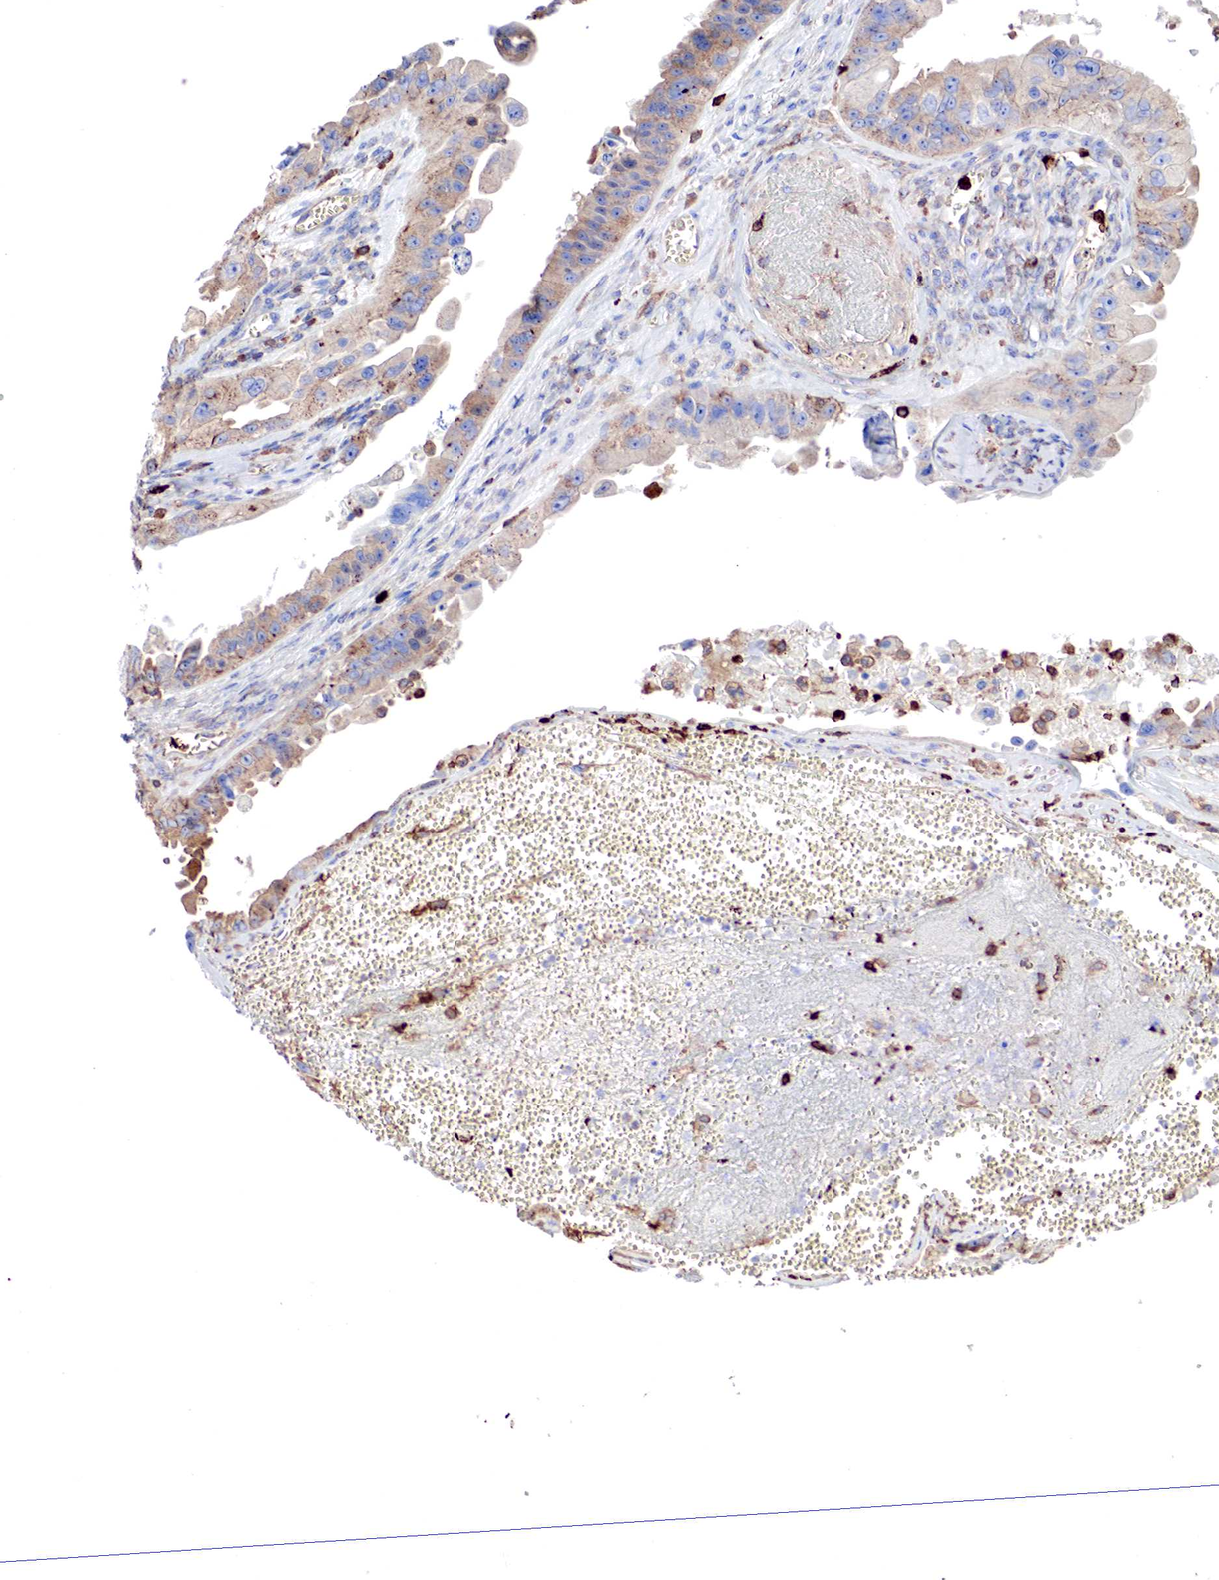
{"staining": {"intensity": "moderate", "quantity": "25%-75%", "location": "cytoplasmic/membranous"}, "tissue": "ovarian cancer", "cell_type": "Tumor cells", "image_type": "cancer", "snomed": [{"axis": "morphology", "description": "Carcinoma, endometroid"}, {"axis": "topography", "description": "Ovary"}], "caption": "Moderate cytoplasmic/membranous staining is seen in approximately 25%-75% of tumor cells in ovarian cancer (endometroid carcinoma).", "gene": "G6PD", "patient": {"sex": "female", "age": 85}}